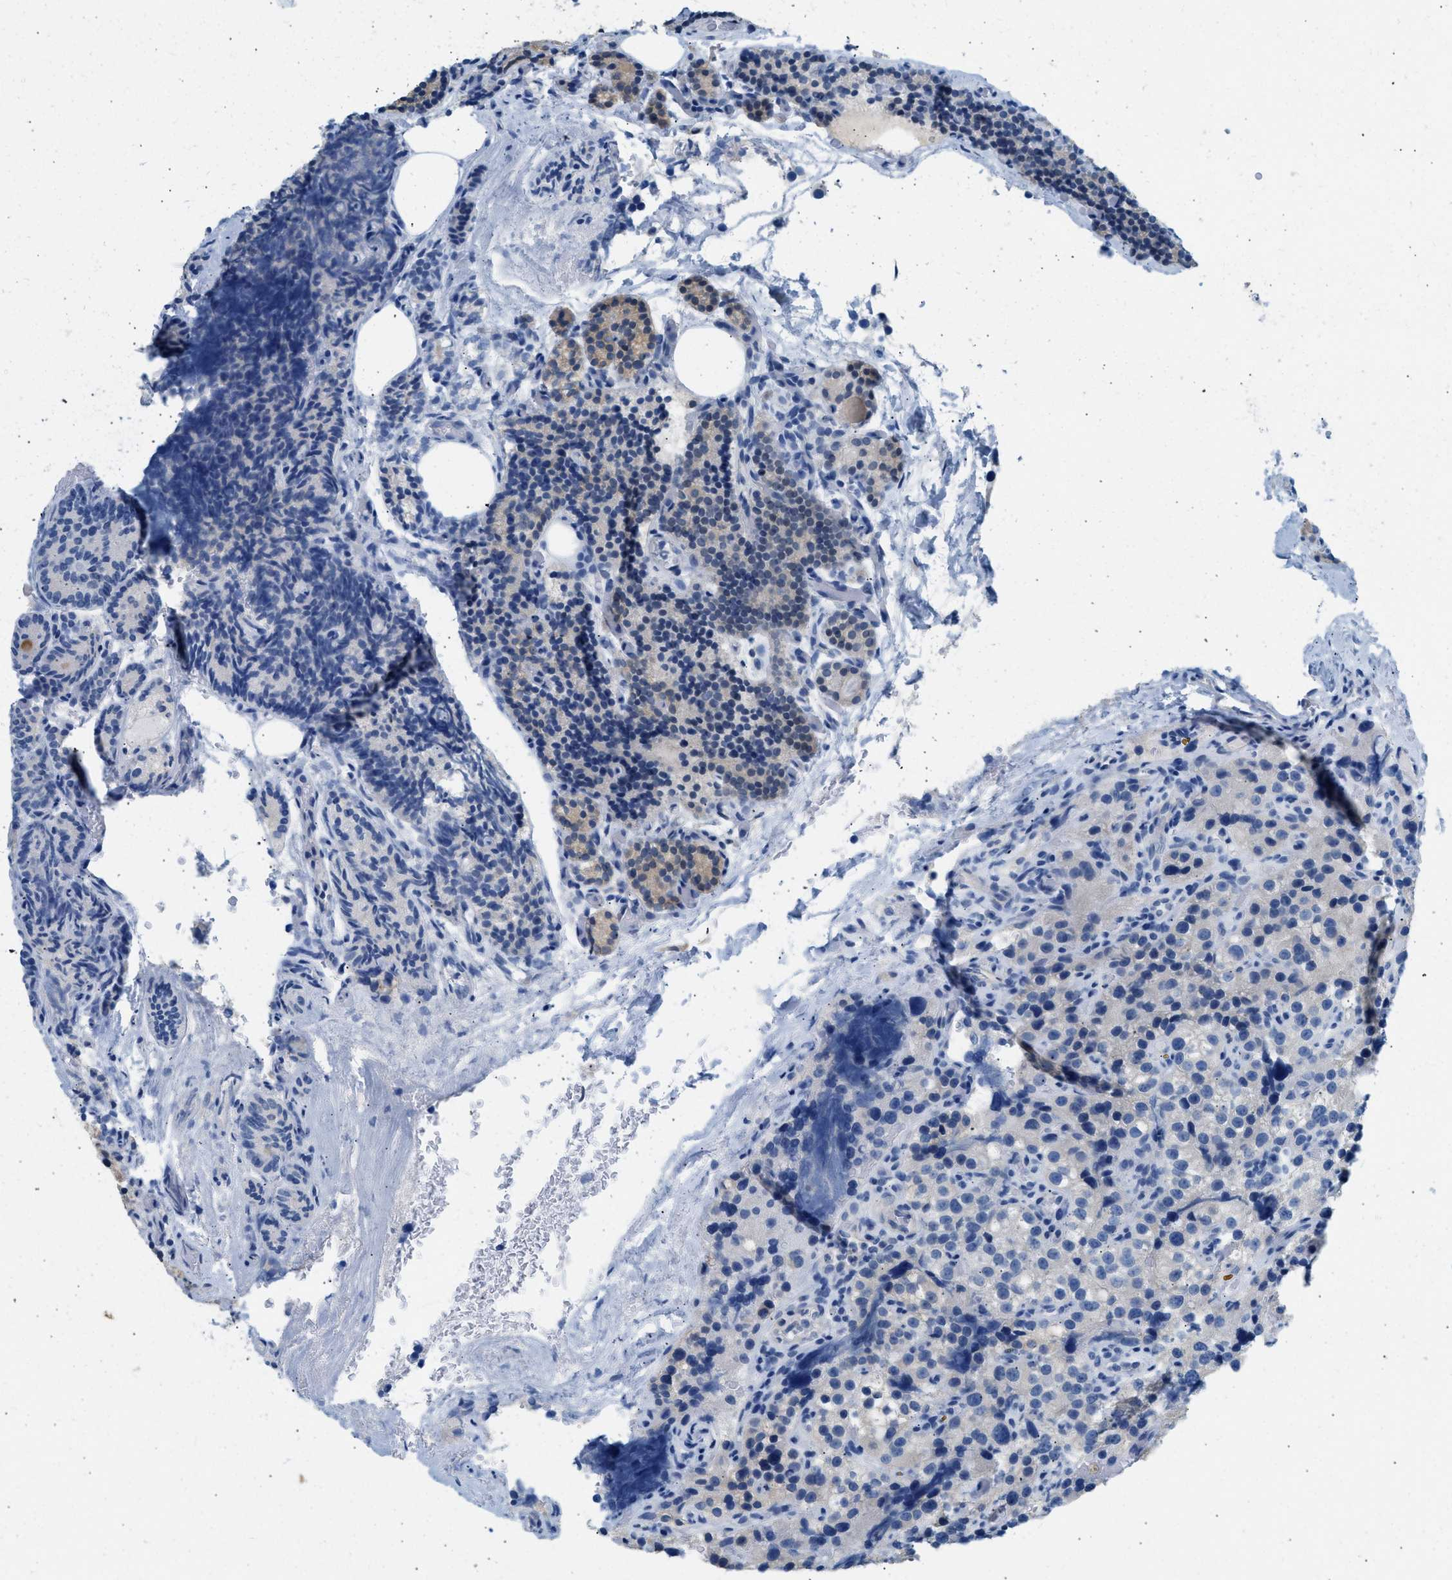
{"staining": {"intensity": "weak", "quantity": "<25%", "location": "cytoplasmic/membranous"}, "tissue": "parathyroid gland", "cell_type": "Glandular cells", "image_type": "normal", "snomed": [{"axis": "morphology", "description": "Normal tissue, NOS"}, {"axis": "morphology", "description": "Adenoma, NOS"}, {"axis": "topography", "description": "Parathyroid gland"}], "caption": "An immunohistochemistry histopathology image of benign parathyroid gland is shown. There is no staining in glandular cells of parathyroid gland. (Brightfield microscopy of DAB immunohistochemistry at high magnification).", "gene": "SPAM1", "patient": {"sex": "female", "age": 51}}